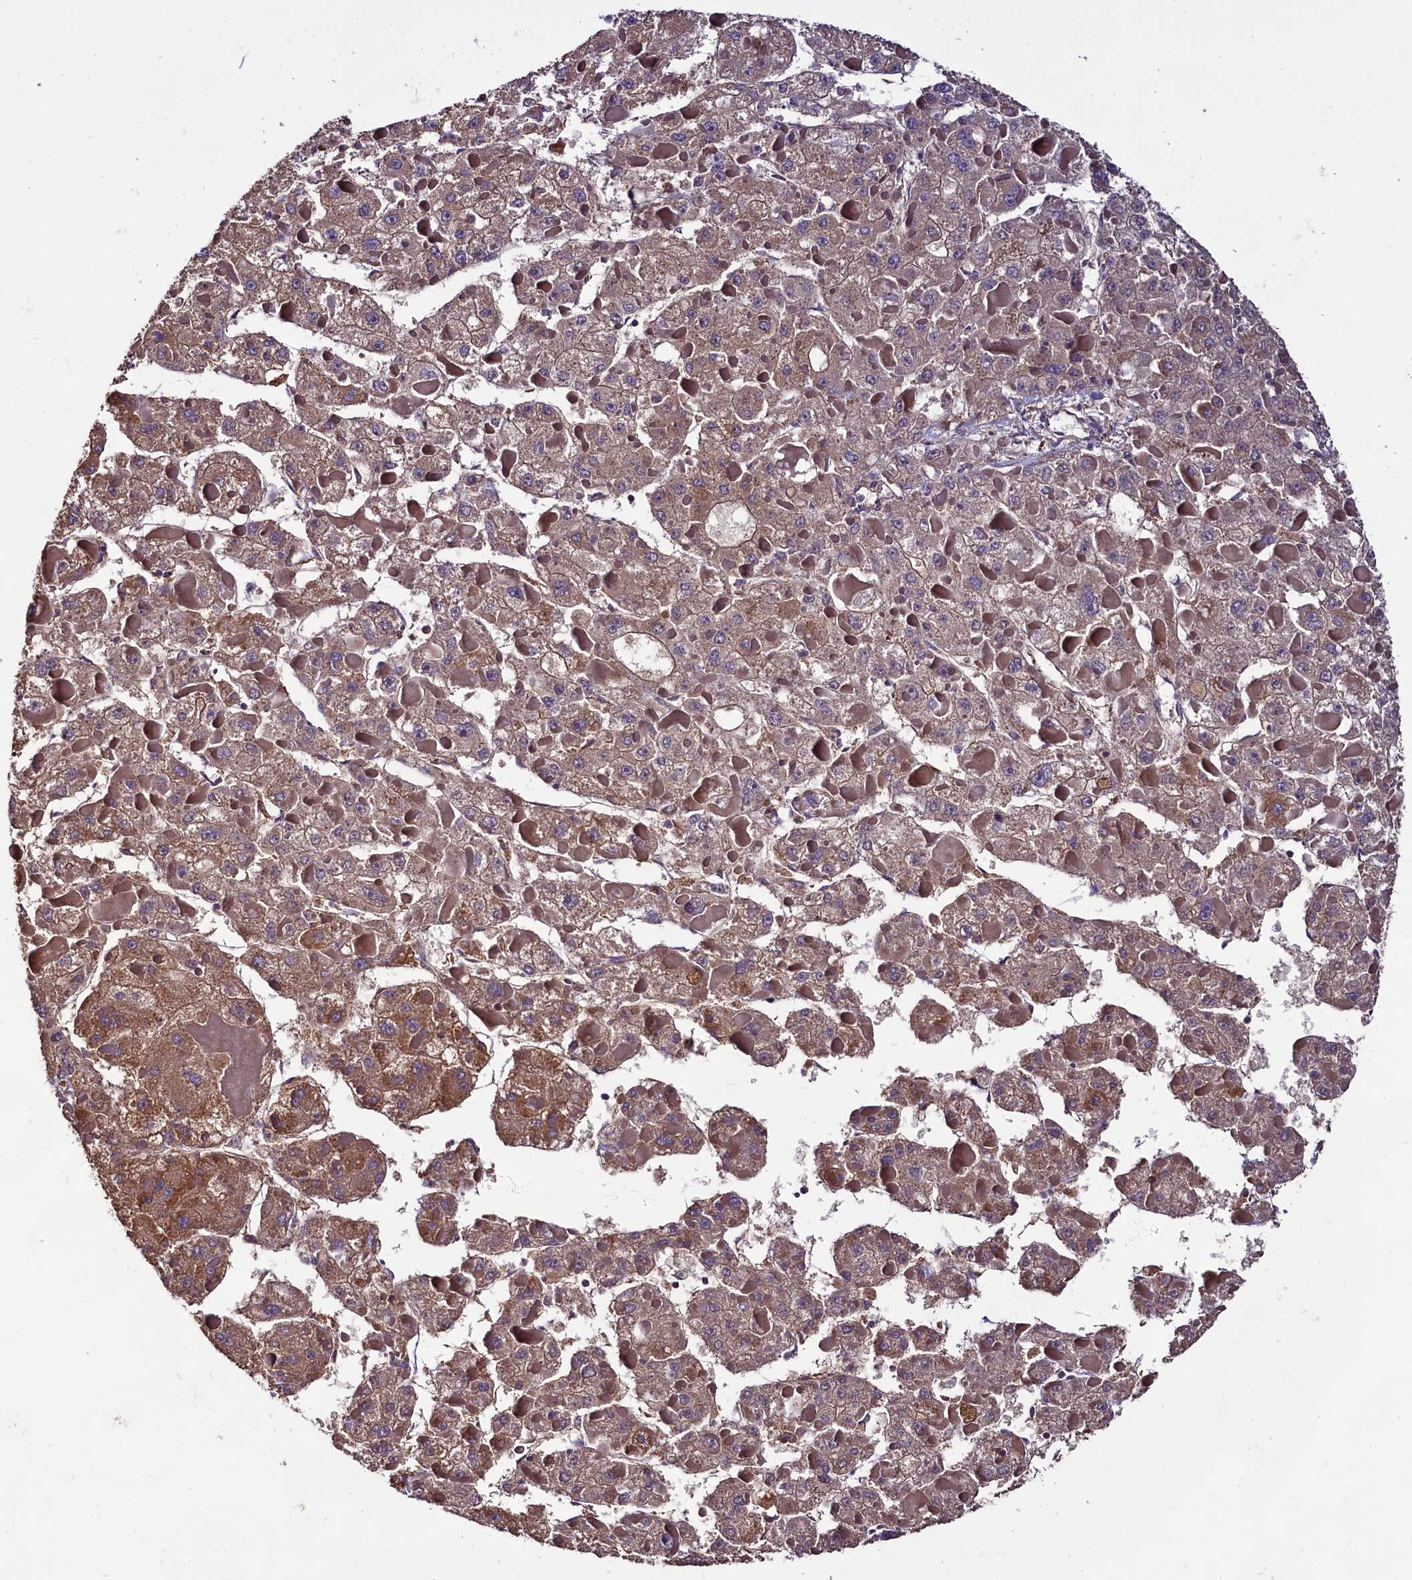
{"staining": {"intensity": "moderate", "quantity": ">75%", "location": "cytoplasmic/membranous"}, "tissue": "liver cancer", "cell_type": "Tumor cells", "image_type": "cancer", "snomed": [{"axis": "morphology", "description": "Carcinoma, Hepatocellular, NOS"}, {"axis": "topography", "description": "Liver"}], "caption": "Human liver hepatocellular carcinoma stained with a brown dye exhibits moderate cytoplasmic/membranous positive staining in approximately >75% of tumor cells.", "gene": "ENKD1", "patient": {"sex": "female", "age": 73}}